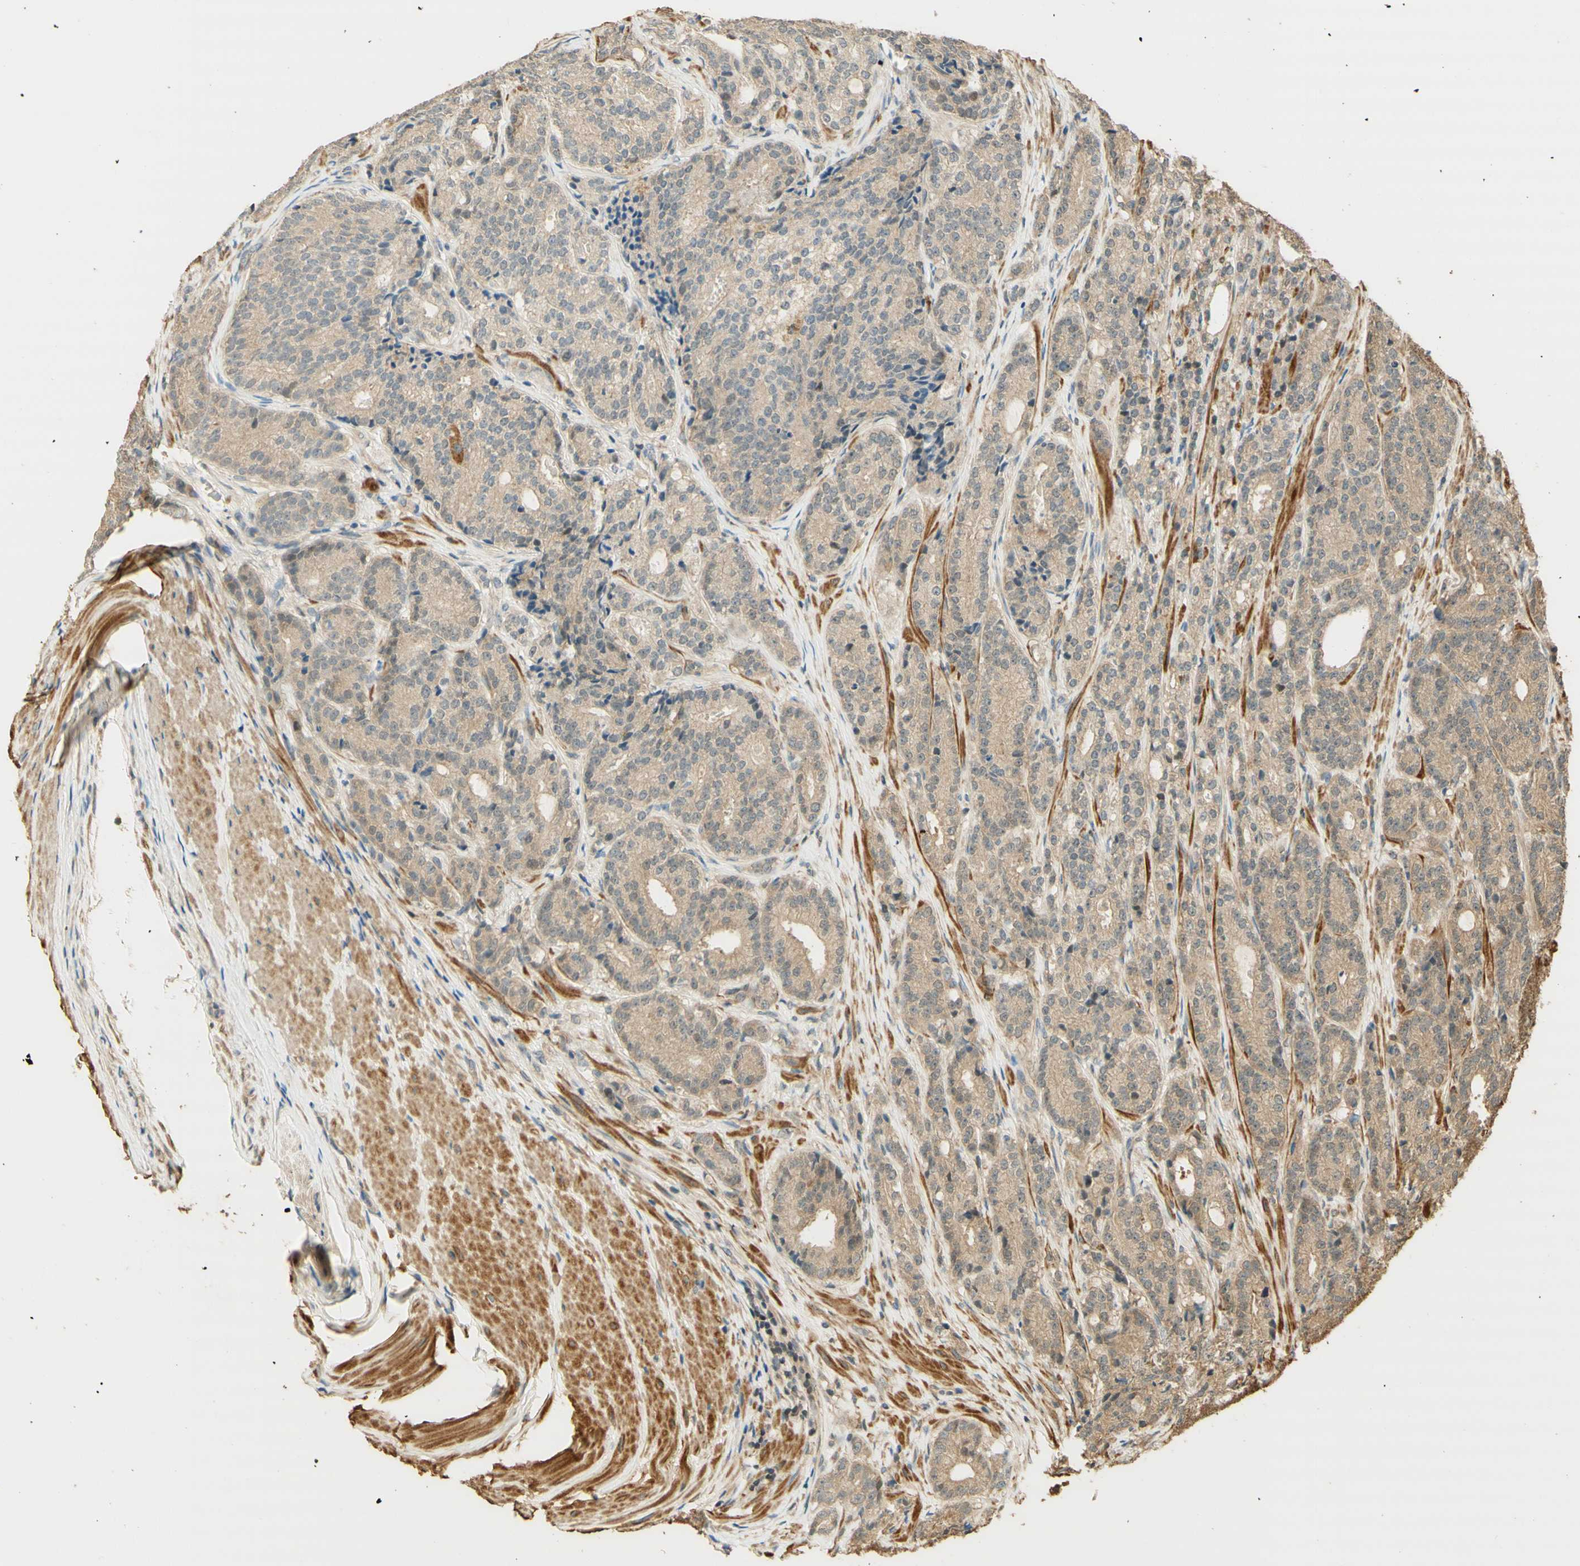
{"staining": {"intensity": "weak", "quantity": "<25%", "location": "cytoplasmic/membranous"}, "tissue": "prostate cancer", "cell_type": "Tumor cells", "image_type": "cancer", "snomed": [{"axis": "morphology", "description": "Adenocarcinoma, High grade"}, {"axis": "topography", "description": "Prostate"}], "caption": "The photomicrograph displays no significant expression in tumor cells of prostate adenocarcinoma (high-grade).", "gene": "AGER", "patient": {"sex": "male", "age": 61}}